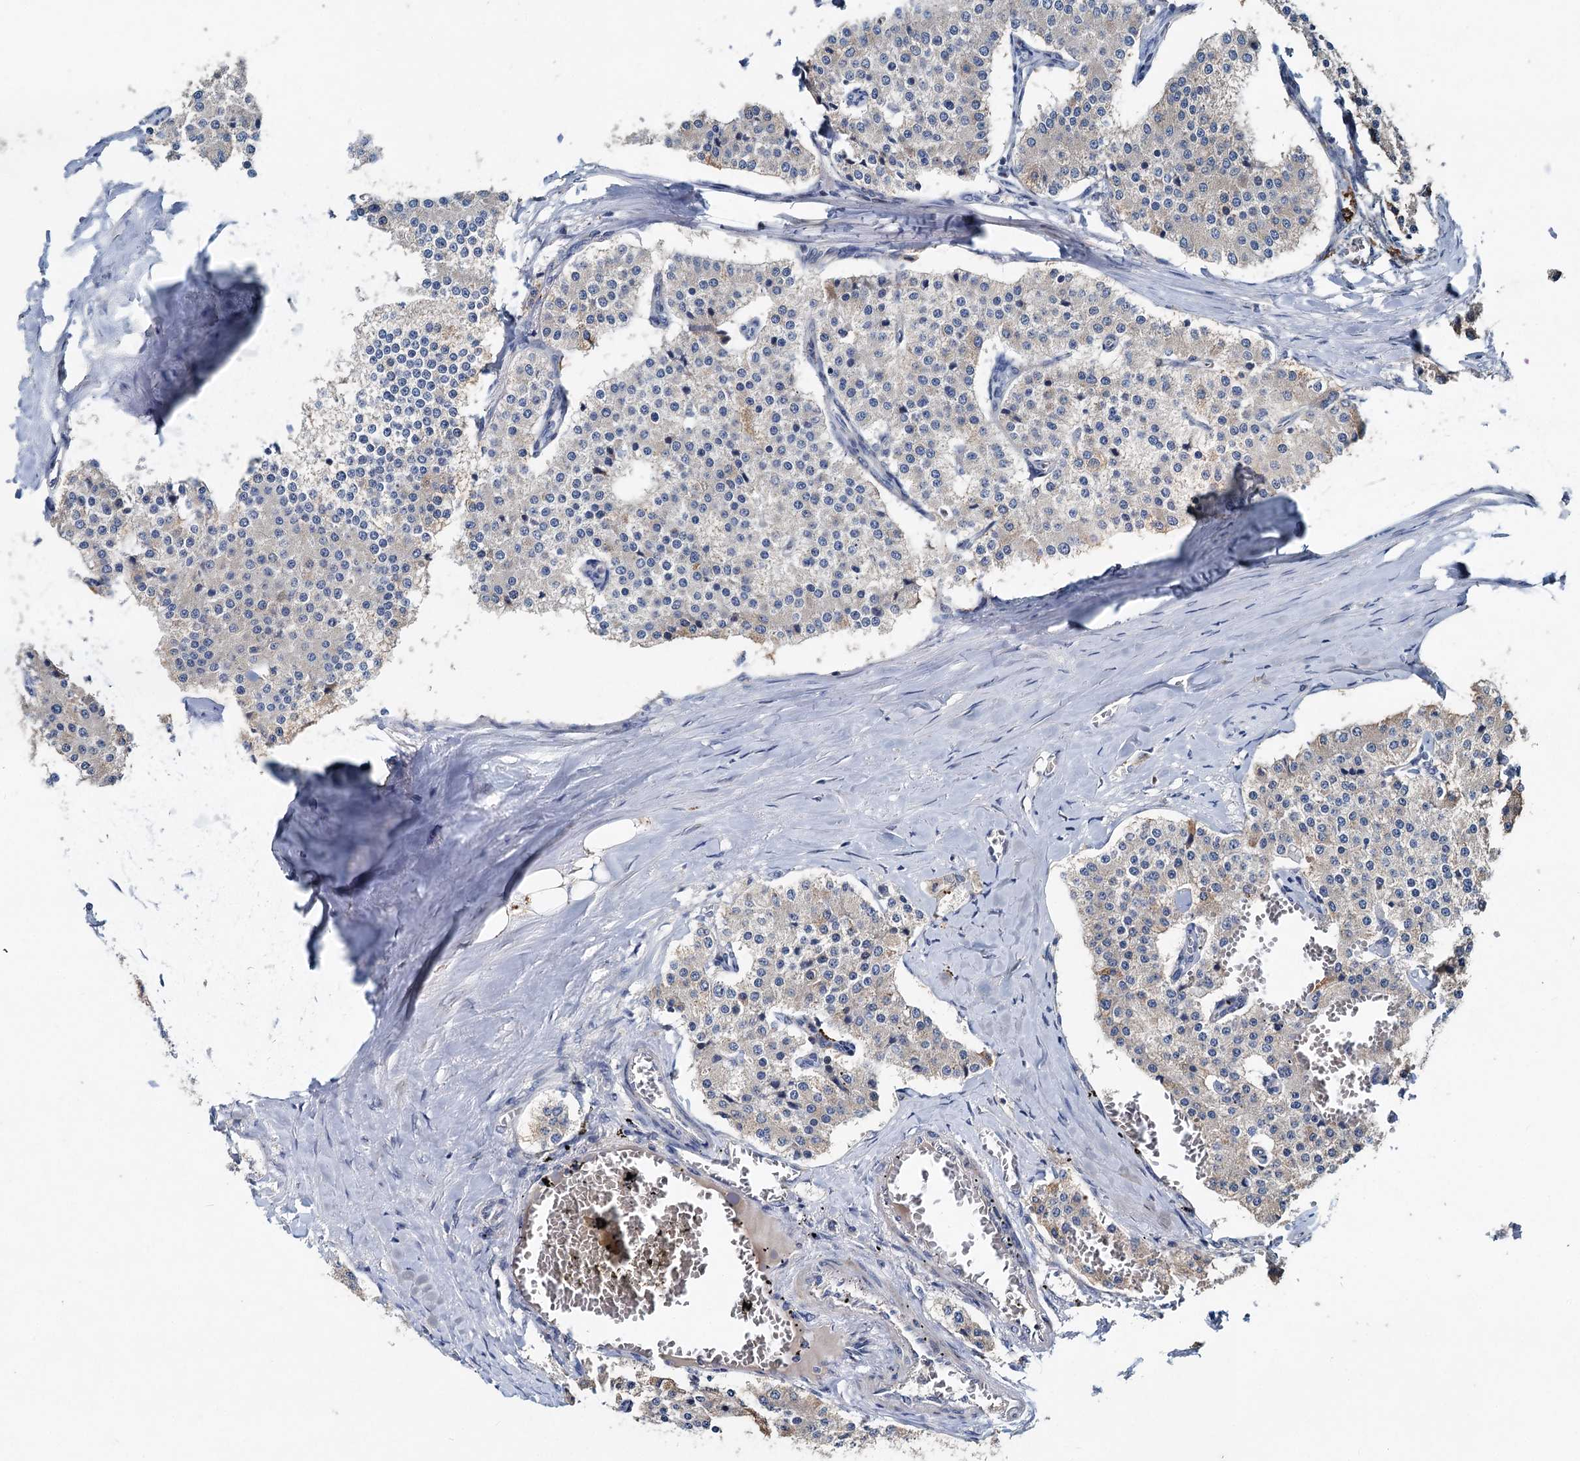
{"staining": {"intensity": "weak", "quantity": "<25%", "location": "cytoplasmic/membranous"}, "tissue": "carcinoid", "cell_type": "Tumor cells", "image_type": "cancer", "snomed": [{"axis": "morphology", "description": "Carcinoid, malignant, NOS"}, {"axis": "topography", "description": "Colon"}], "caption": "Immunohistochemistry (IHC) image of neoplastic tissue: malignant carcinoid stained with DAB (3,3'-diaminobenzidine) shows no significant protein positivity in tumor cells. The staining is performed using DAB brown chromogen with nuclei counter-stained in using hematoxylin.", "gene": "OTUB1", "patient": {"sex": "female", "age": 52}}